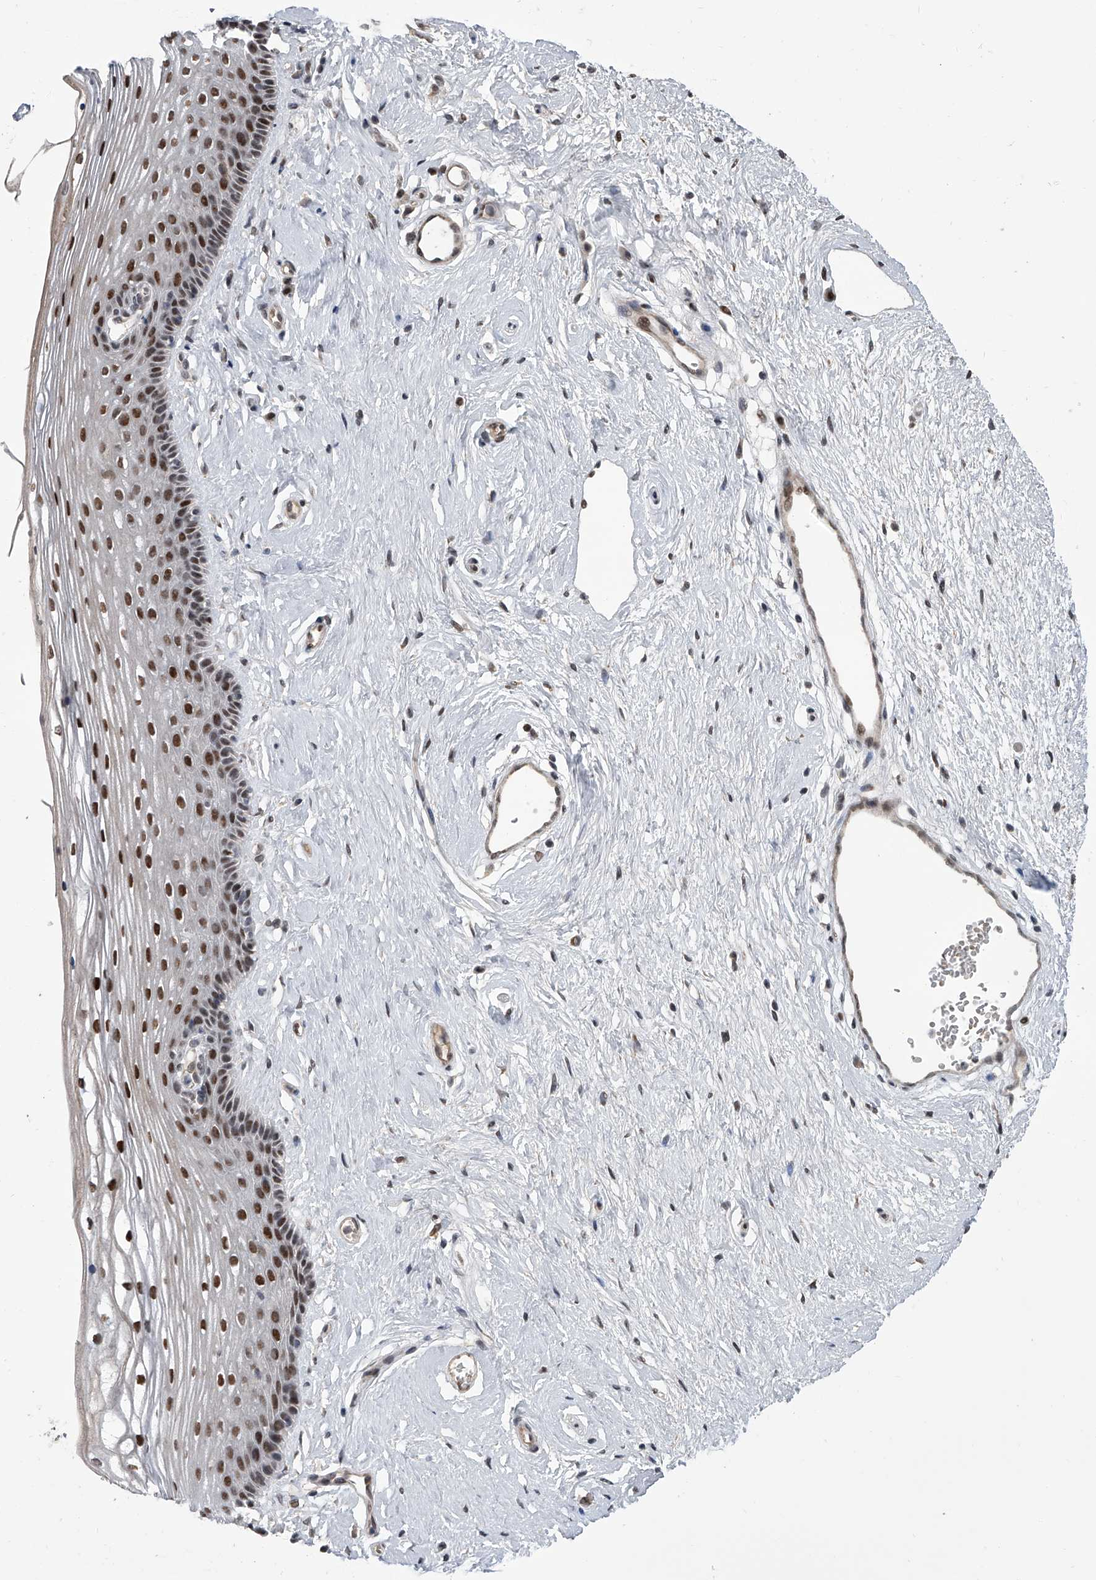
{"staining": {"intensity": "moderate", "quantity": ">75%", "location": "nuclear"}, "tissue": "vagina", "cell_type": "Squamous epithelial cells", "image_type": "normal", "snomed": [{"axis": "morphology", "description": "Normal tissue, NOS"}, {"axis": "topography", "description": "Vagina"}], "caption": "Immunohistochemistry (IHC) of unremarkable human vagina displays medium levels of moderate nuclear expression in about >75% of squamous epithelial cells.", "gene": "ZNF426", "patient": {"sex": "female", "age": 46}}